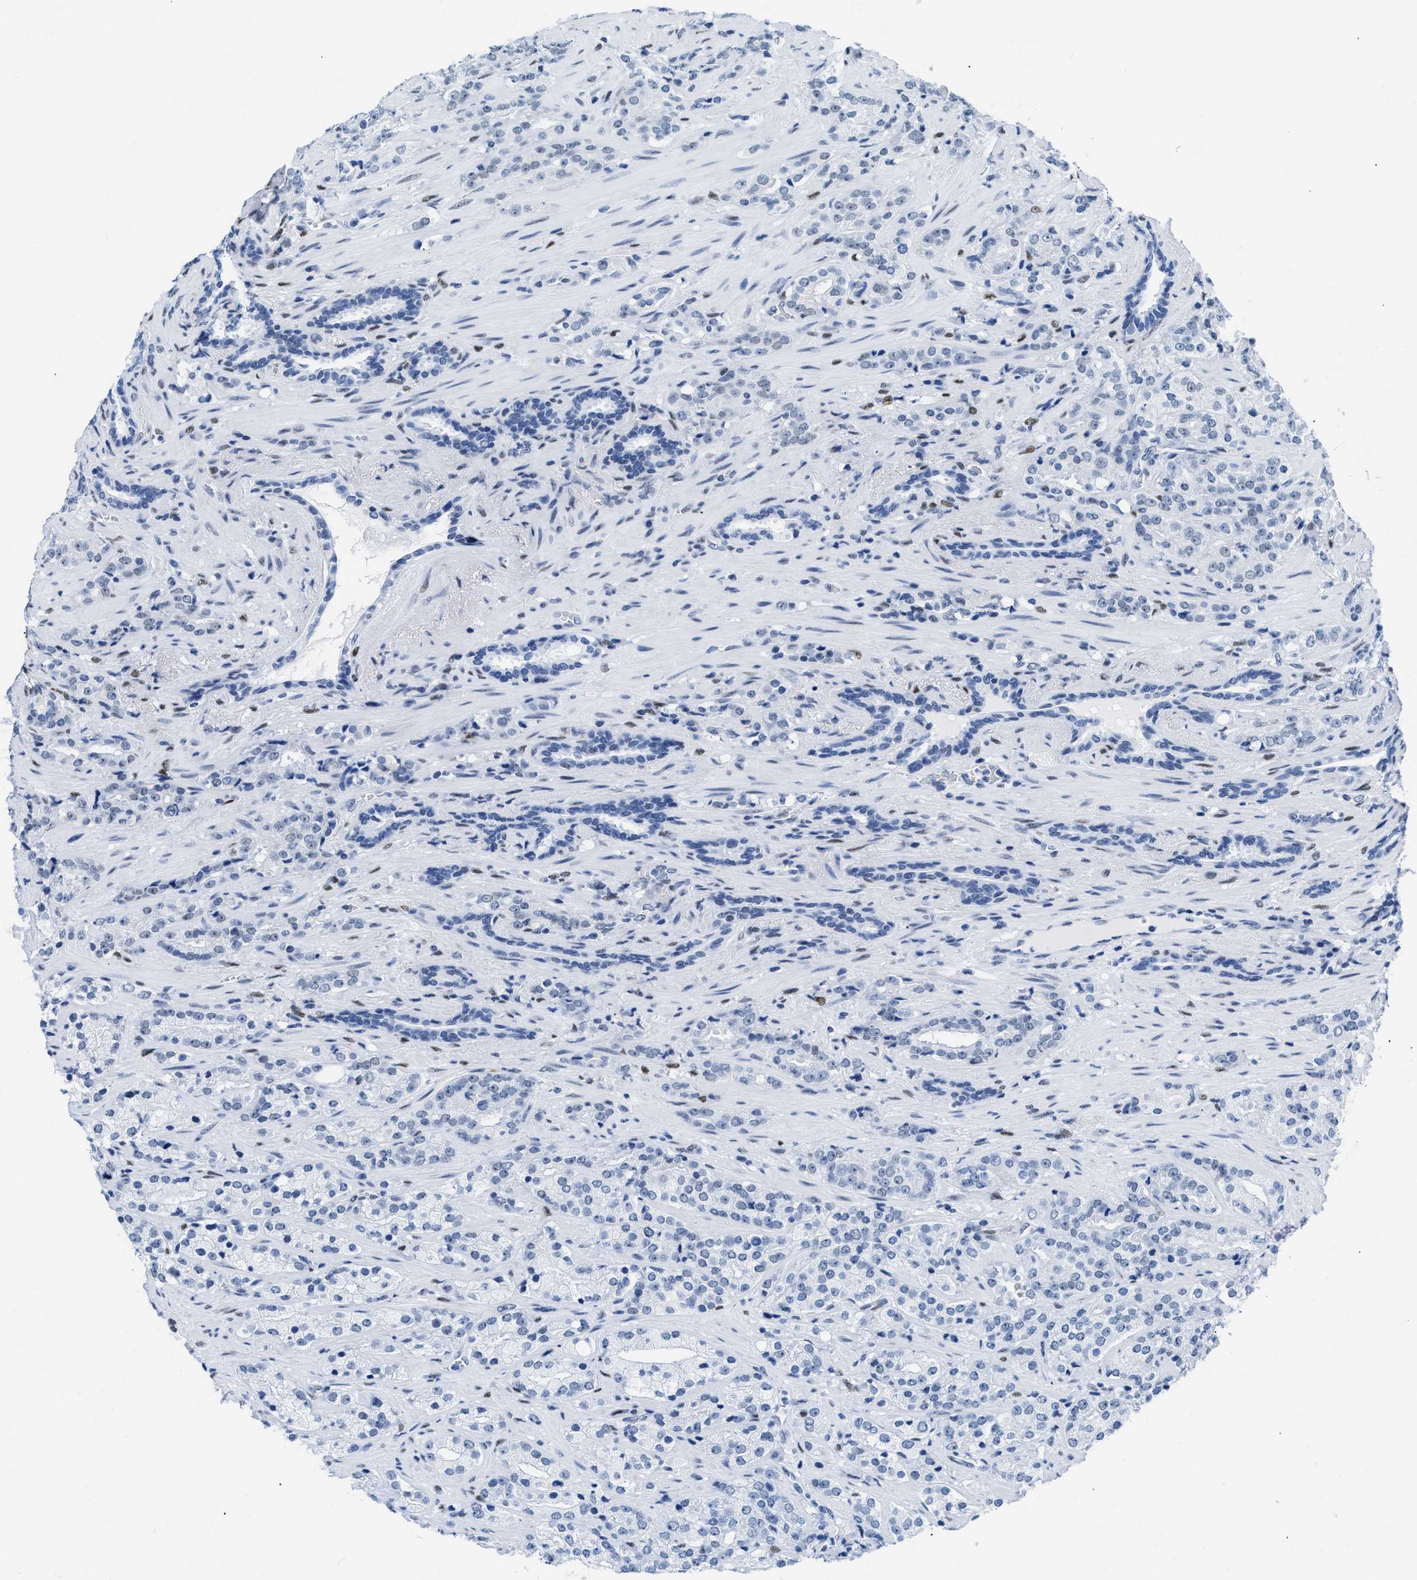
{"staining": {"intensity": "negative", "quantity": "none", "location": "none"}, "tissue": "prostate cancer", "cell_type": "Tumor cells", "image_type": "cancer", "snomed": [{"axis": "morphology", "description": "Adenocarcinoma, High grade"}, {"axis": "topography", "description": "Prostate"}], "caption": "Tumor cells show no significant positivity in prostate adenocarcinoma (high-grade).", "gene": "CTBP1", "patient": {"sex": "male", "age": 71}}